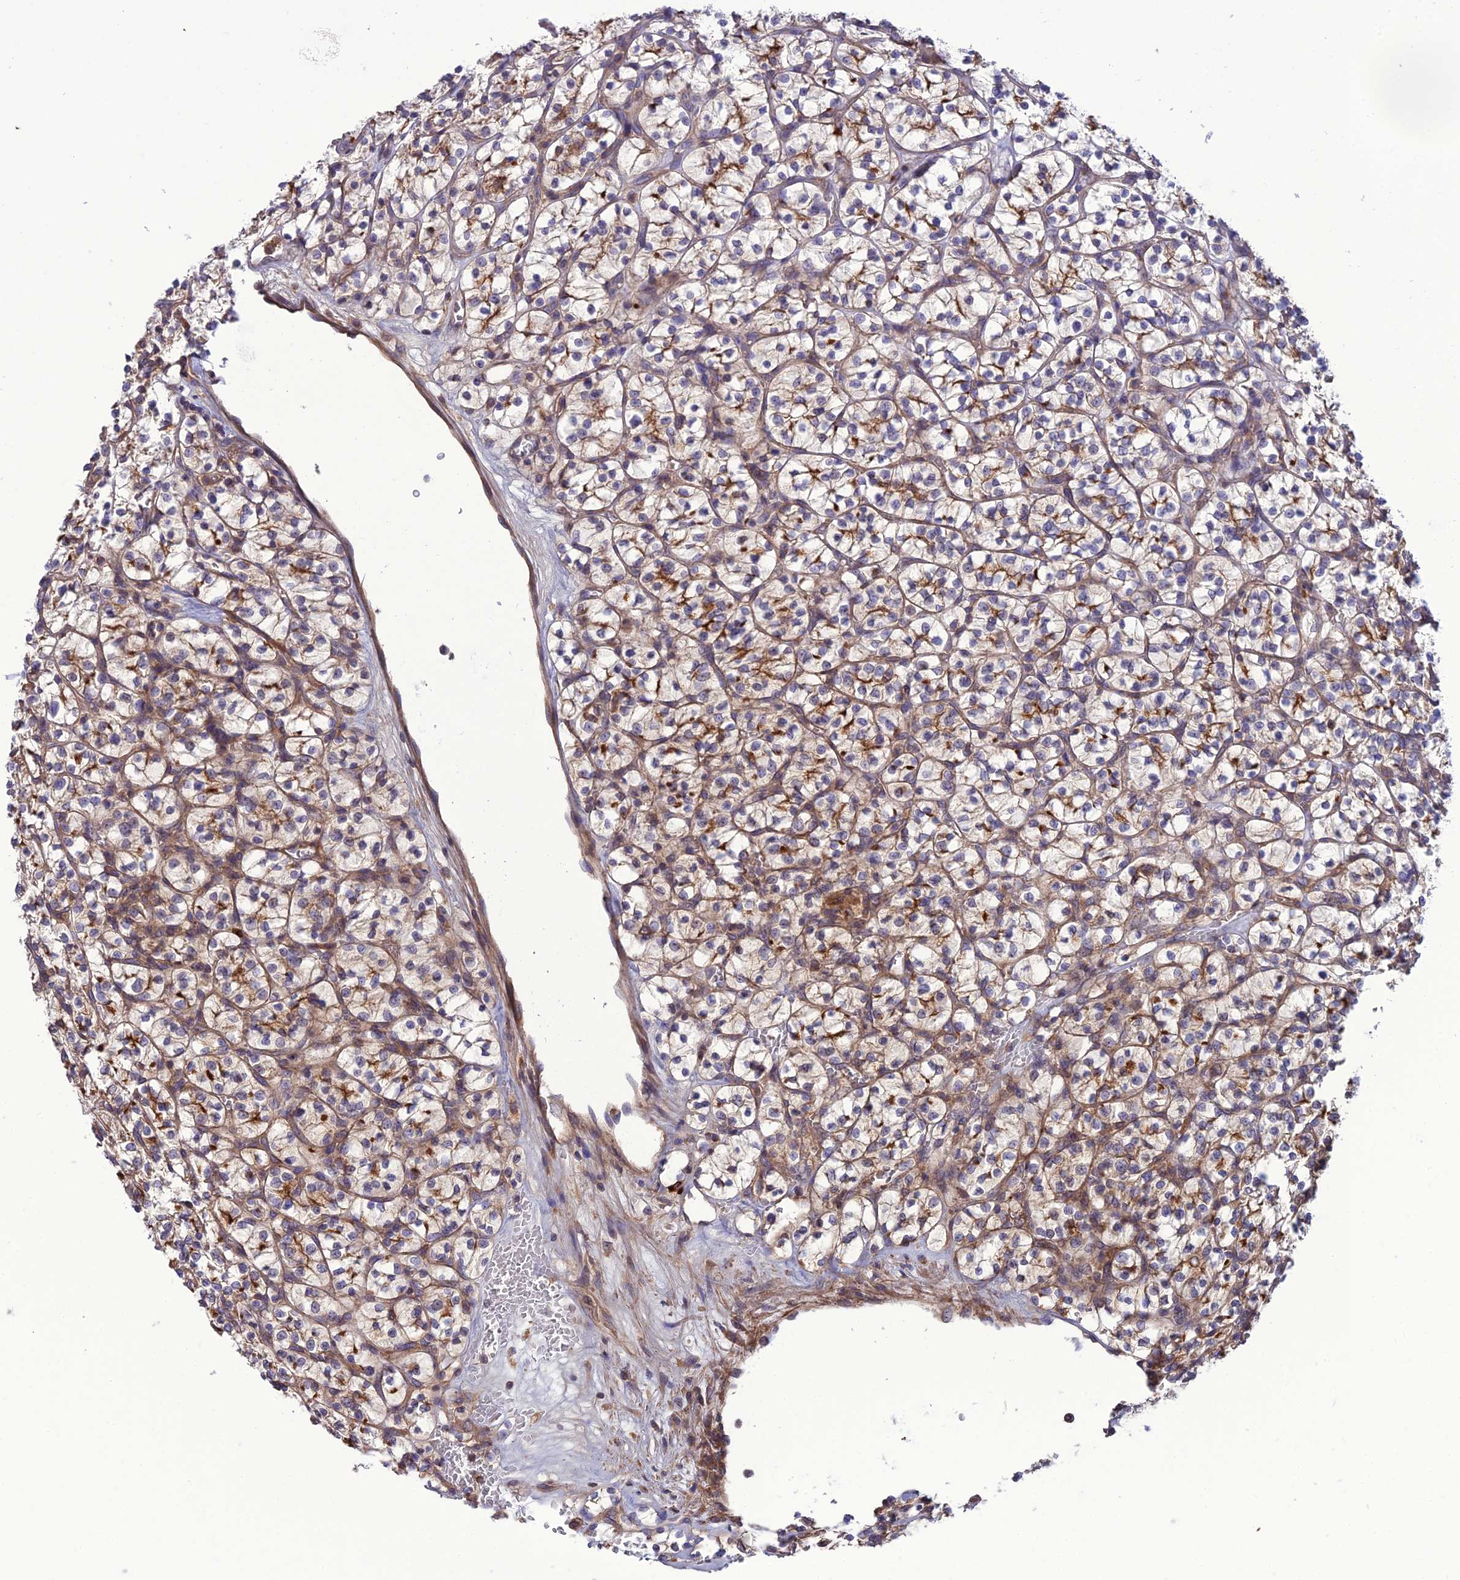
{"staining": {"intensity": "moderate", "quantity": "25%-75%", "location": "cytoplasmic/membranous"}, "tissue": "renal cancer", "cell_type": "Tumor cells", "image_type": "cancer", "snomed": [{"axis": "morphology", "description": "Adenocarcinoma, NOS"}, {"axis": "topography", "description": "Kidney"}], "caption": "Renal adenocarcinoma stained for a protein exhibits moderate cytoplasmic/membranous positivity in tumor cells. (IHC, brightfield microscopy, high magnification).", "gene": "PPIL3", "patient": {"sex": "female", "age": 64}}